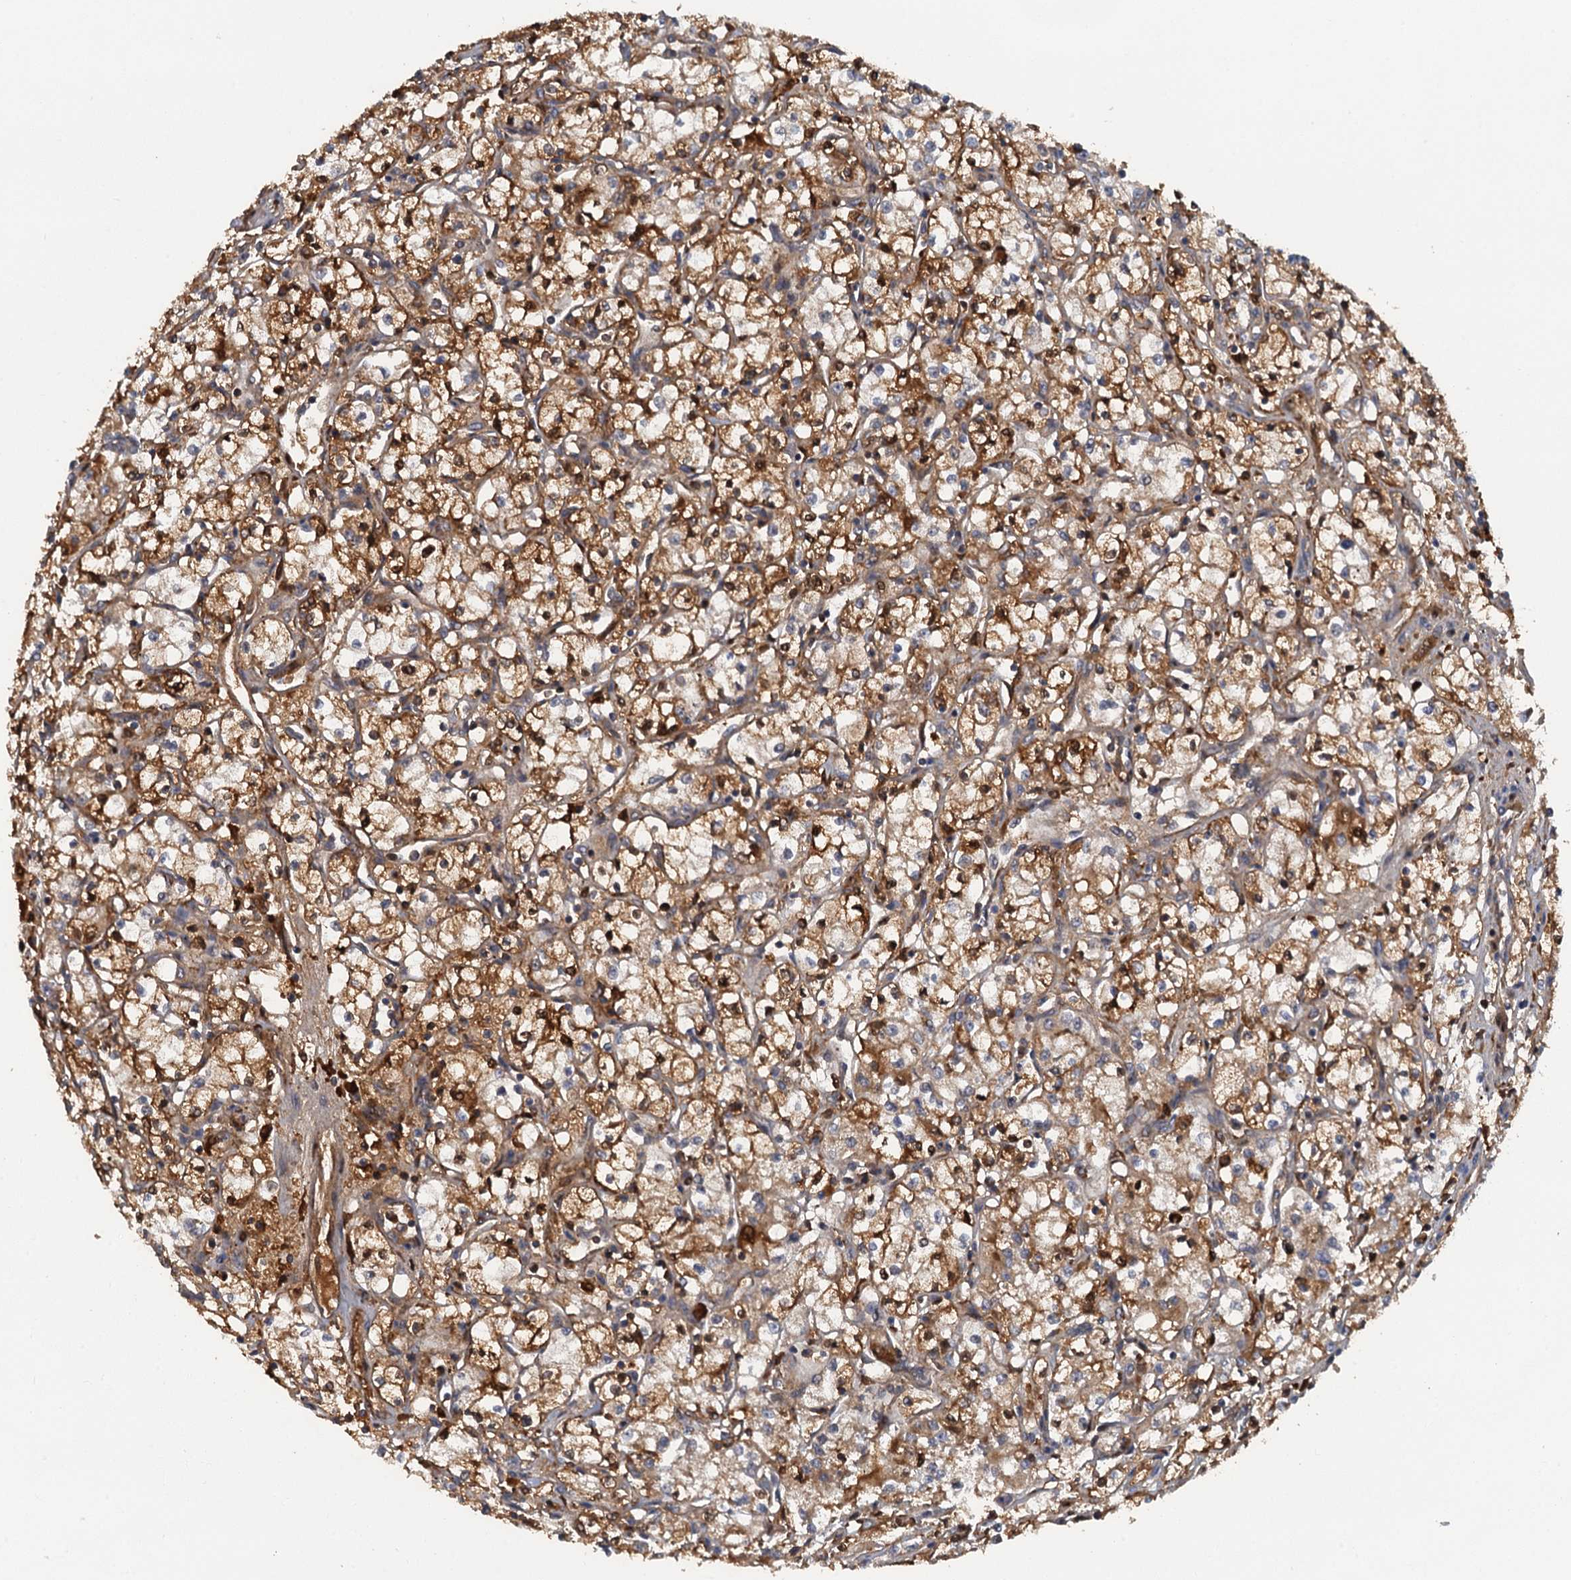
{"staining": {"intensity": "moderate", "quantity": ">75%", "location": "cytoplasmic/membranous"}, "tissue": "renal cancer", "cell_type": "Tumor cells", "image_type": "cancer", "snomed": [{"axis": "morphology", "description": "Adenocarcinoma, NOS"}, {"axis": "topography", "description": "Kidney"}], "caption": "A brown stain highlights moderate cytoplasmic/membranous staining of a protein in human renal cancer tumor cells. Using DAB (3,3'-diaminobenzidine) (brown) and hematoxylin (blue) stains, captured at high magnification using brightfield microscopy.", "gene": "HAPLN3", "patient": {"sex": "male", "age": 59}}